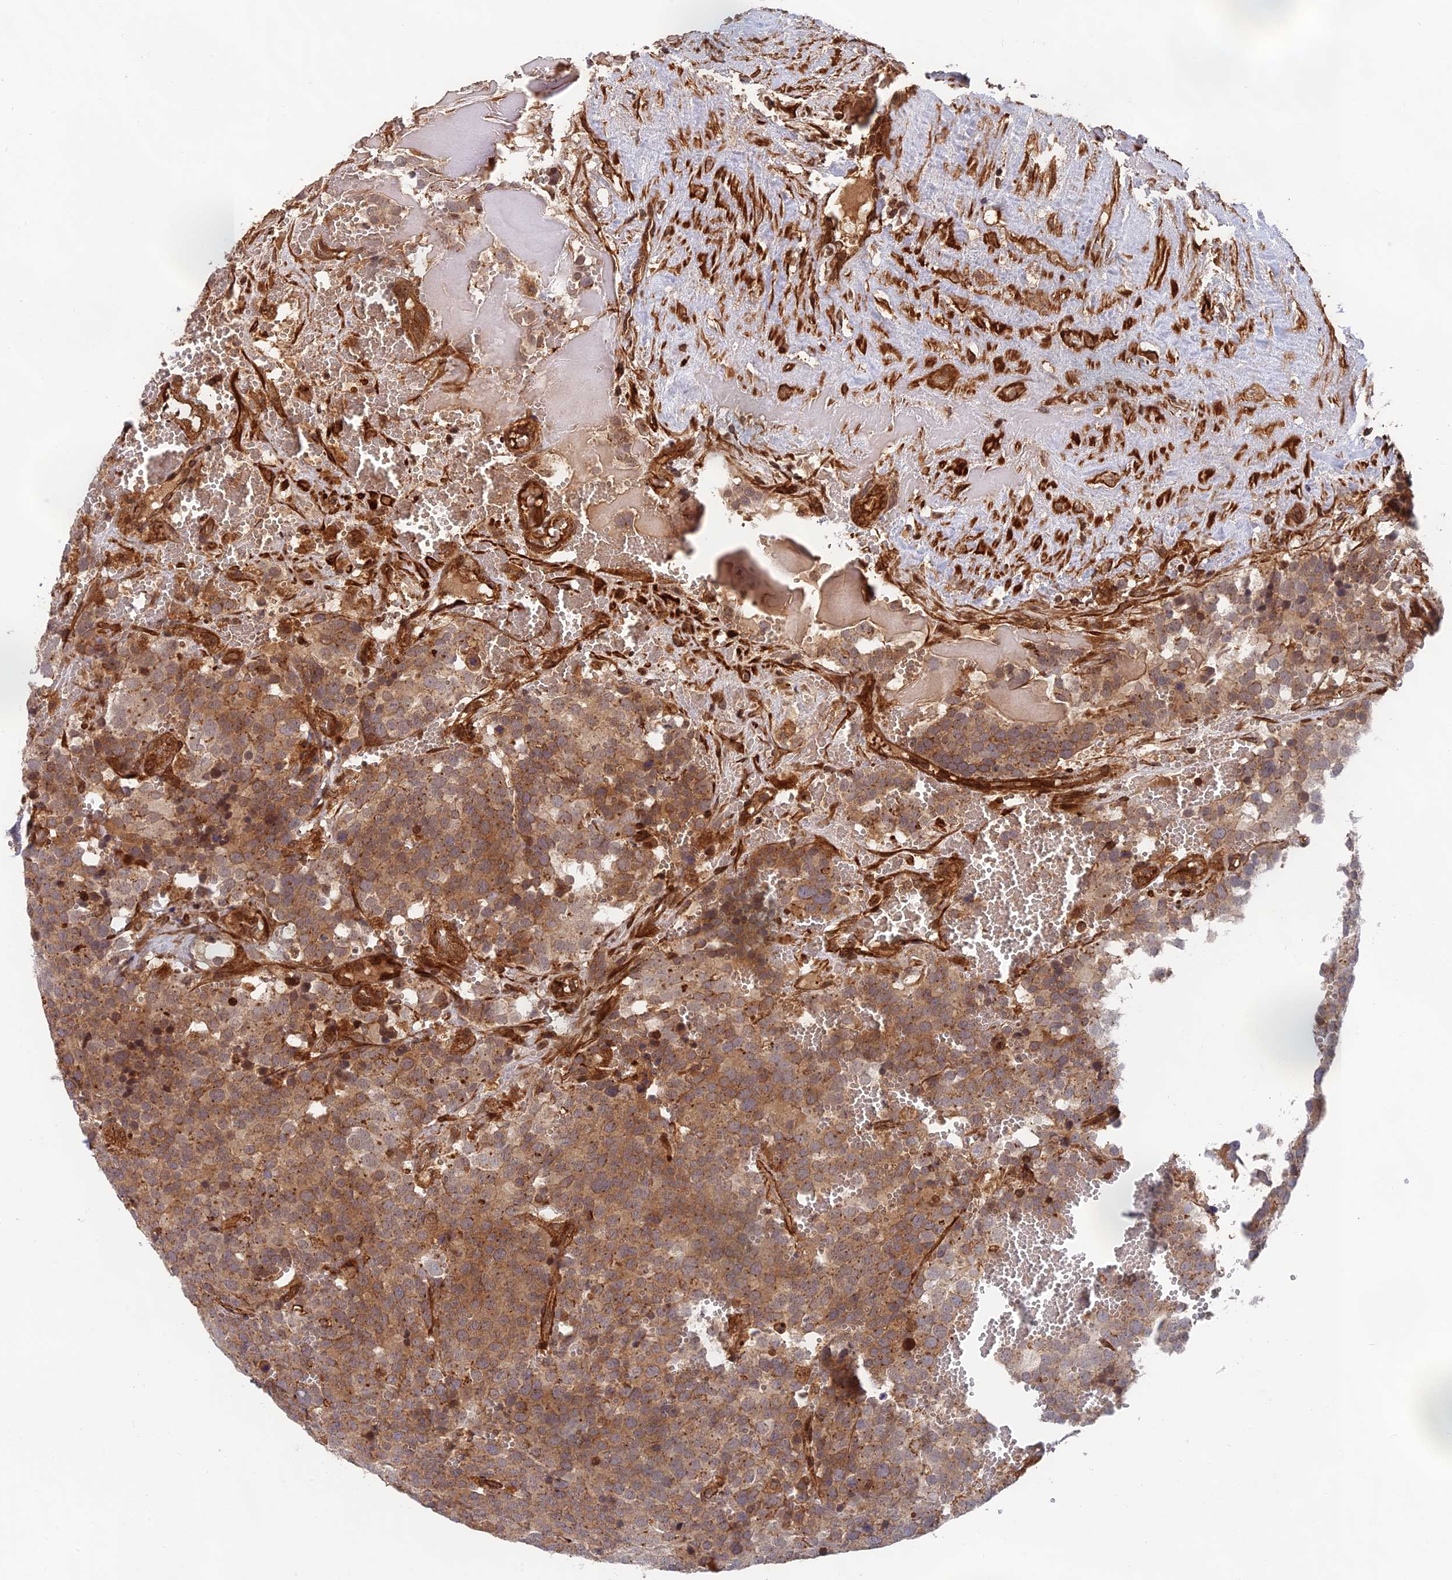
{"staining": {"intensity": "moderate", "quantity": ">75%", "location": "cytoplasmic/membranous"}, "tissue": "testis cancer", "cell_type": "Tumor cells", "image_type": "cancer", "snomed": [{"axis": "morphology", "description": "Seminoma, NOS"}, {"axis": "topography", "description": "Testis"}], "caption": "A photomicrograph of seminoma (testis) stained for a protein exhibits moderate cytoplasmic/membranous brown staining in tumor cells. The staining is performed using DAB brown chromogen to label protein expression. The nuclei are counter-stained blue using hematoxylin.", "gene": "OSBPL1A", "patient": {"sex": "male", "age": 71}}